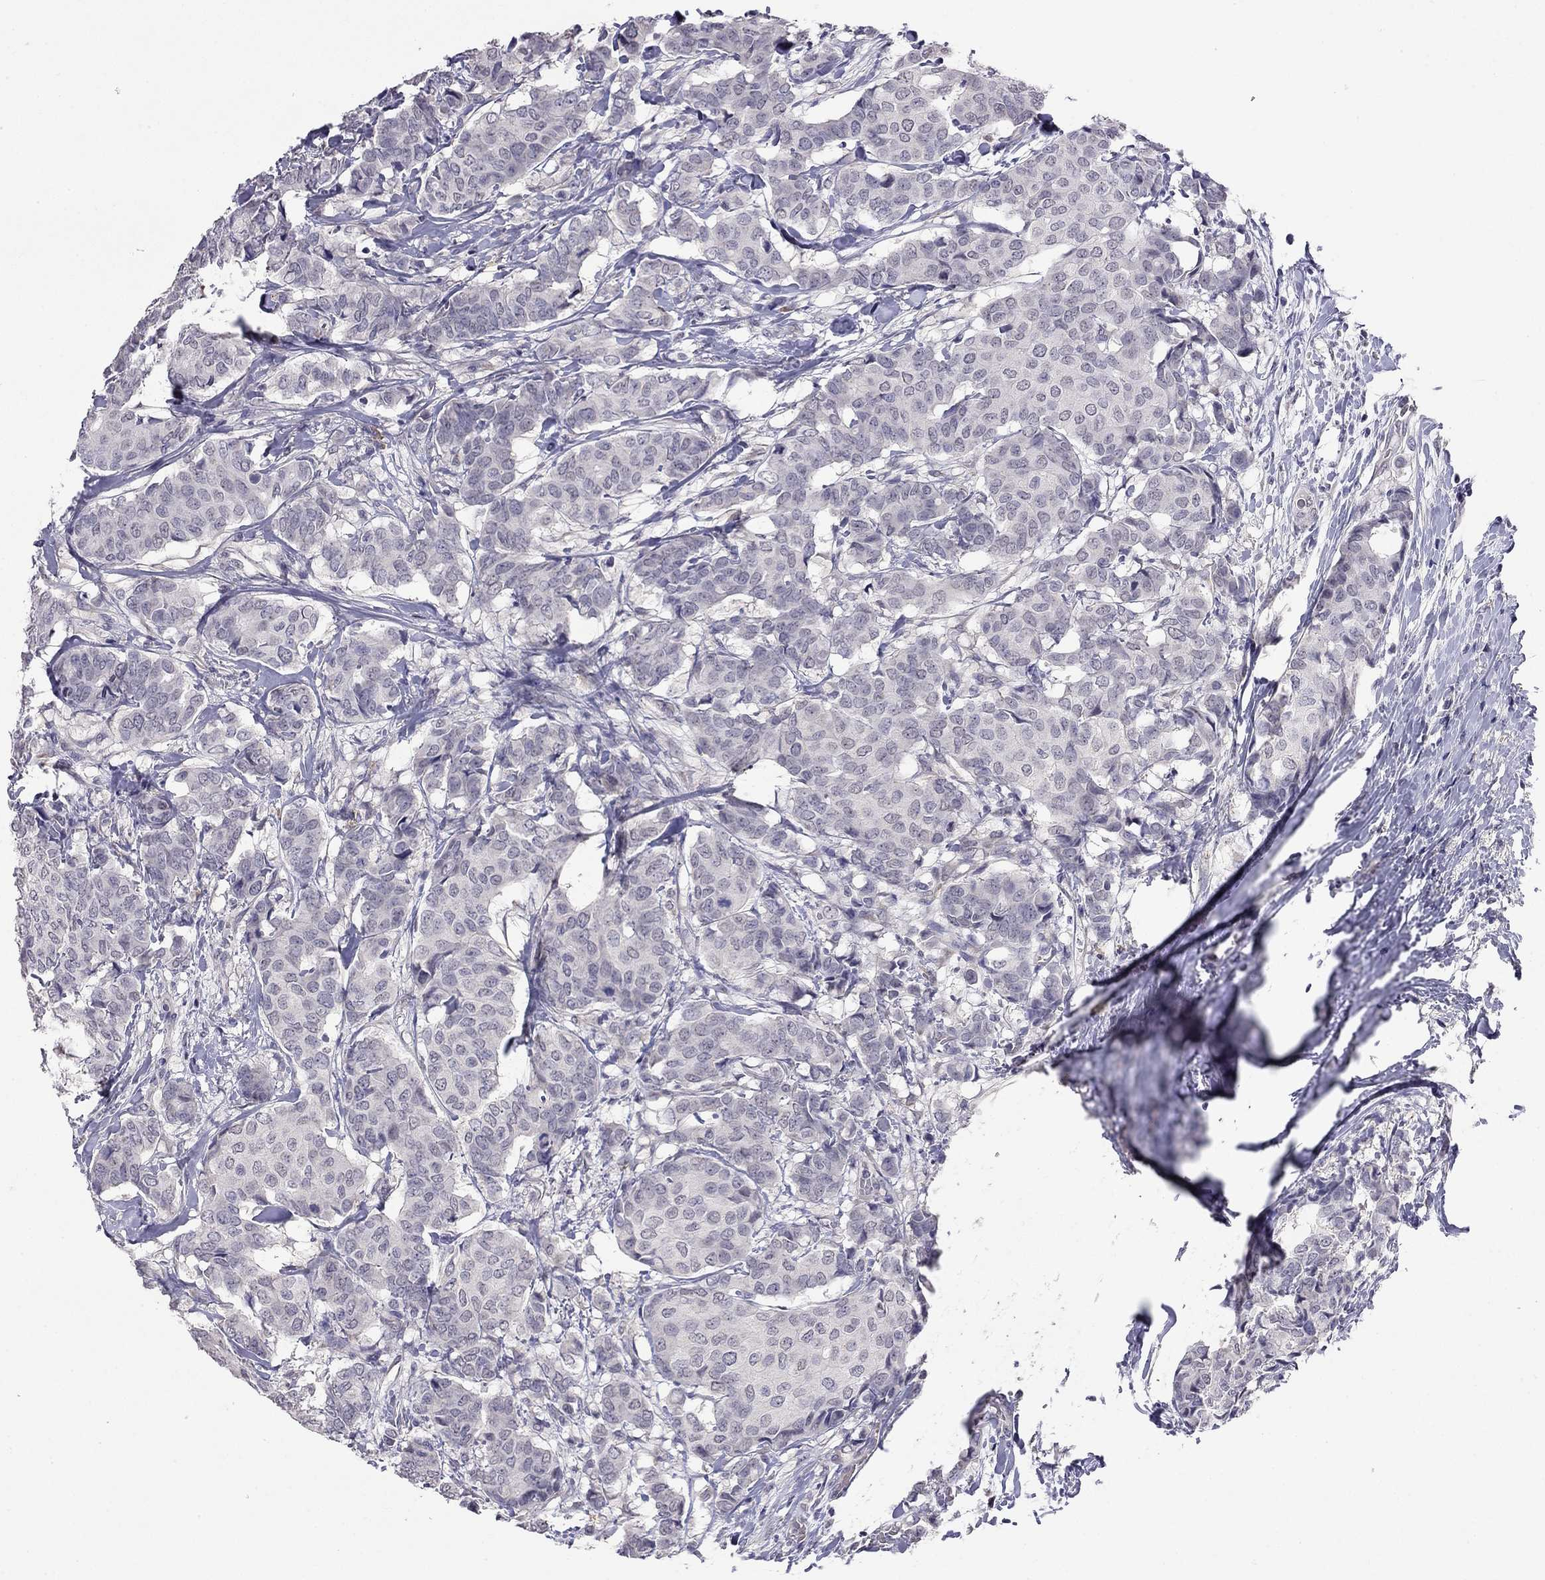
{"staining": {"intensity": "negative", "quantity": "none", "location": "none"}, "tissue": "breast cancer", "cell_type": "Tumor cells", "image_type": "cancer", "snomed": [{"axis": "morphology", "description": "Duct carcinoma"}, {"axis": "topography", "description": "Breast"}], "caption": "IHC micrograph of neoplastic tissue: human breast cancer stained with DAB reveals no significant protein staining in tumor cells. The staining was performed using DAB (3,3'-diaminobenzidine) to visualize the protein expression in brown, while the nuclei were stained in blue with hematoxylin (Magnification: 20x).", "gene": "WNK3", "patient": {"sex": "female", "age": 75}}